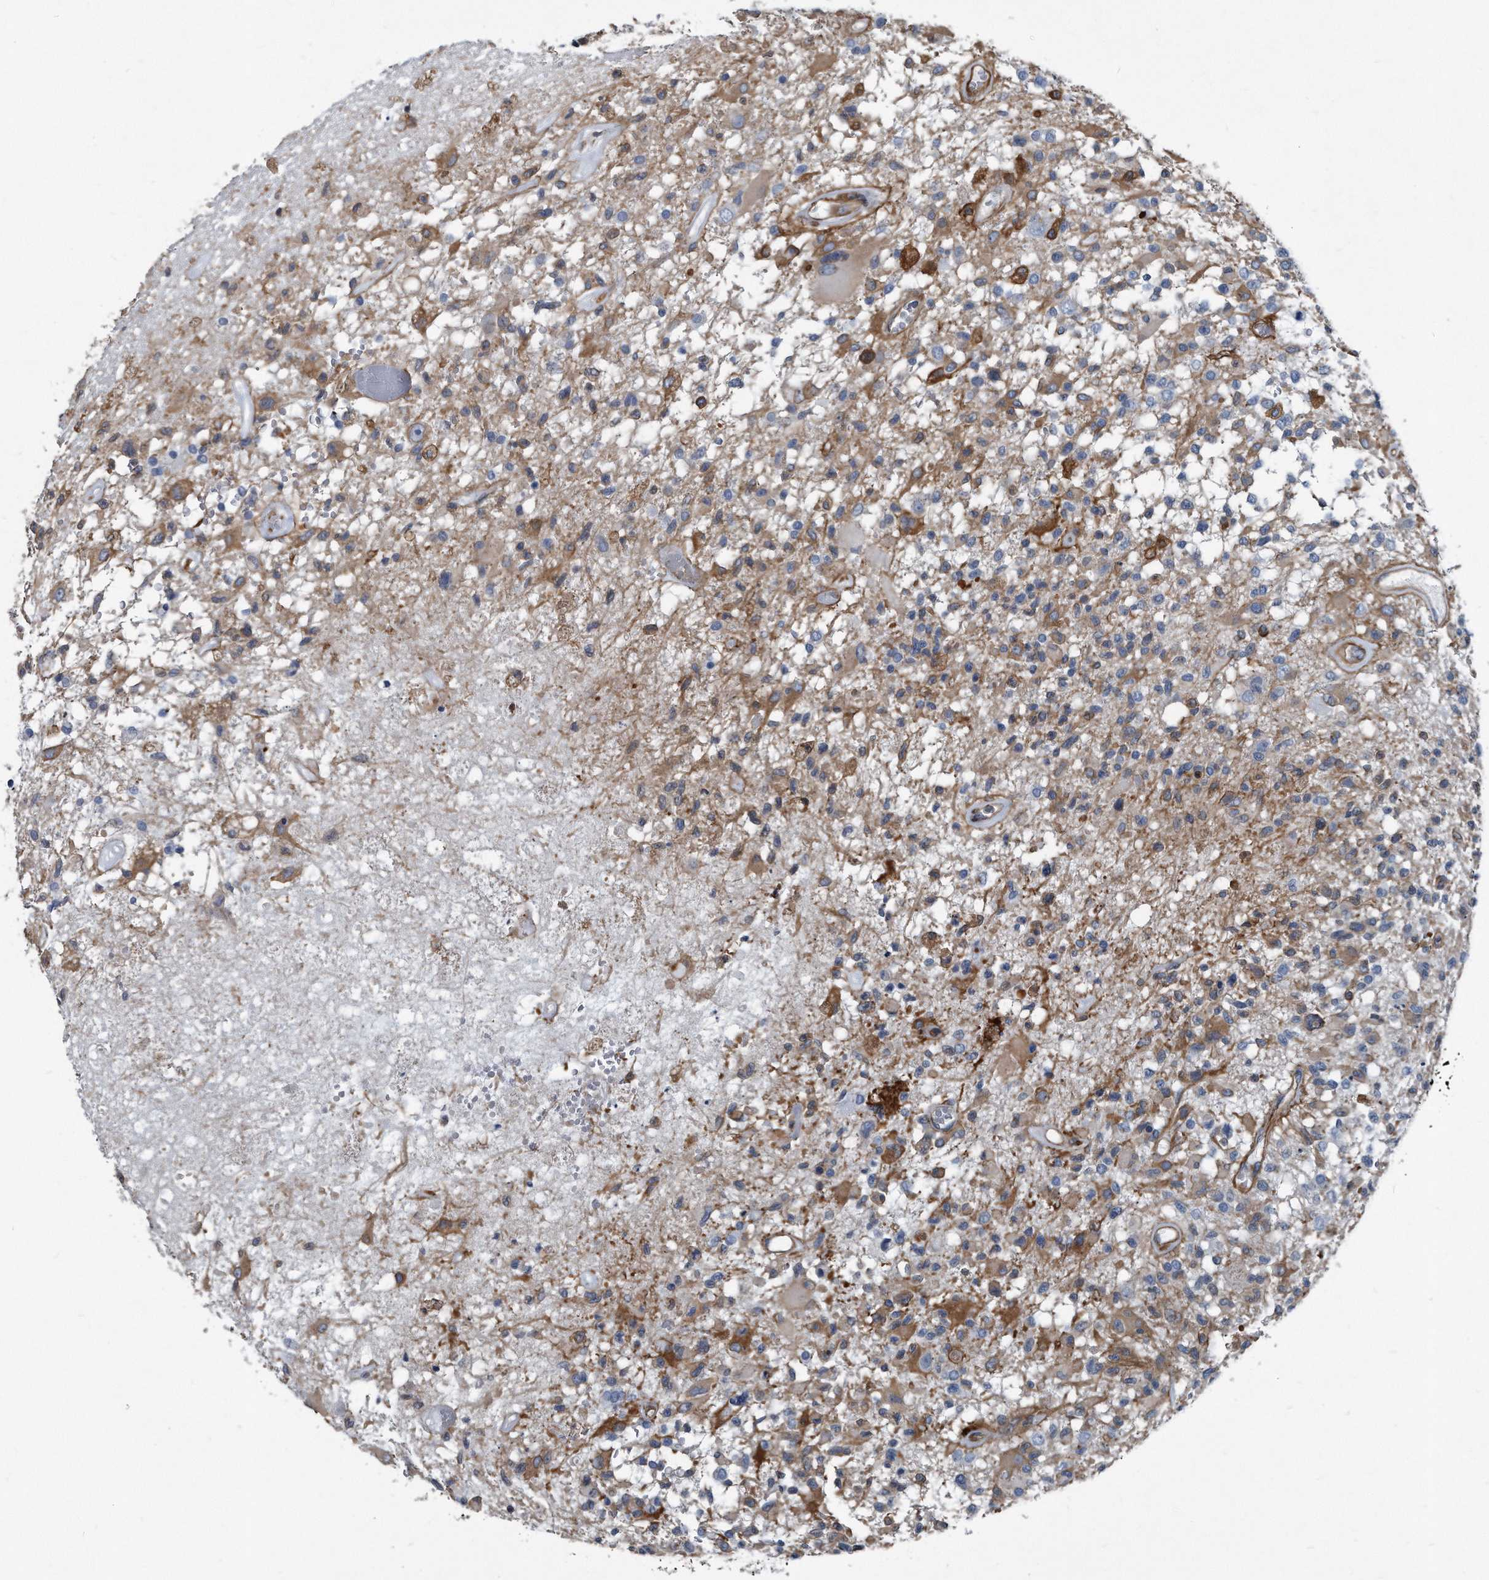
{"staining": {"intensity": "negative", "quantity": "none", "location": "none"}, "tissue": "glioma", "cell_type": "Tumor cells", "image_type": "cancer", "snomed": [{"axis": "morphology", "description": "Glioma, malignant, High grade"}, {"axis": "morphology", "description": "Glioblastoma, NOS"}, {"axis": "topography", "description": "Brain"}], "caption": "Tumor cells are negative for brown protein staining in glioma.", "gene": "PLEC", "patient": {"sex": "male", "age": 60}}